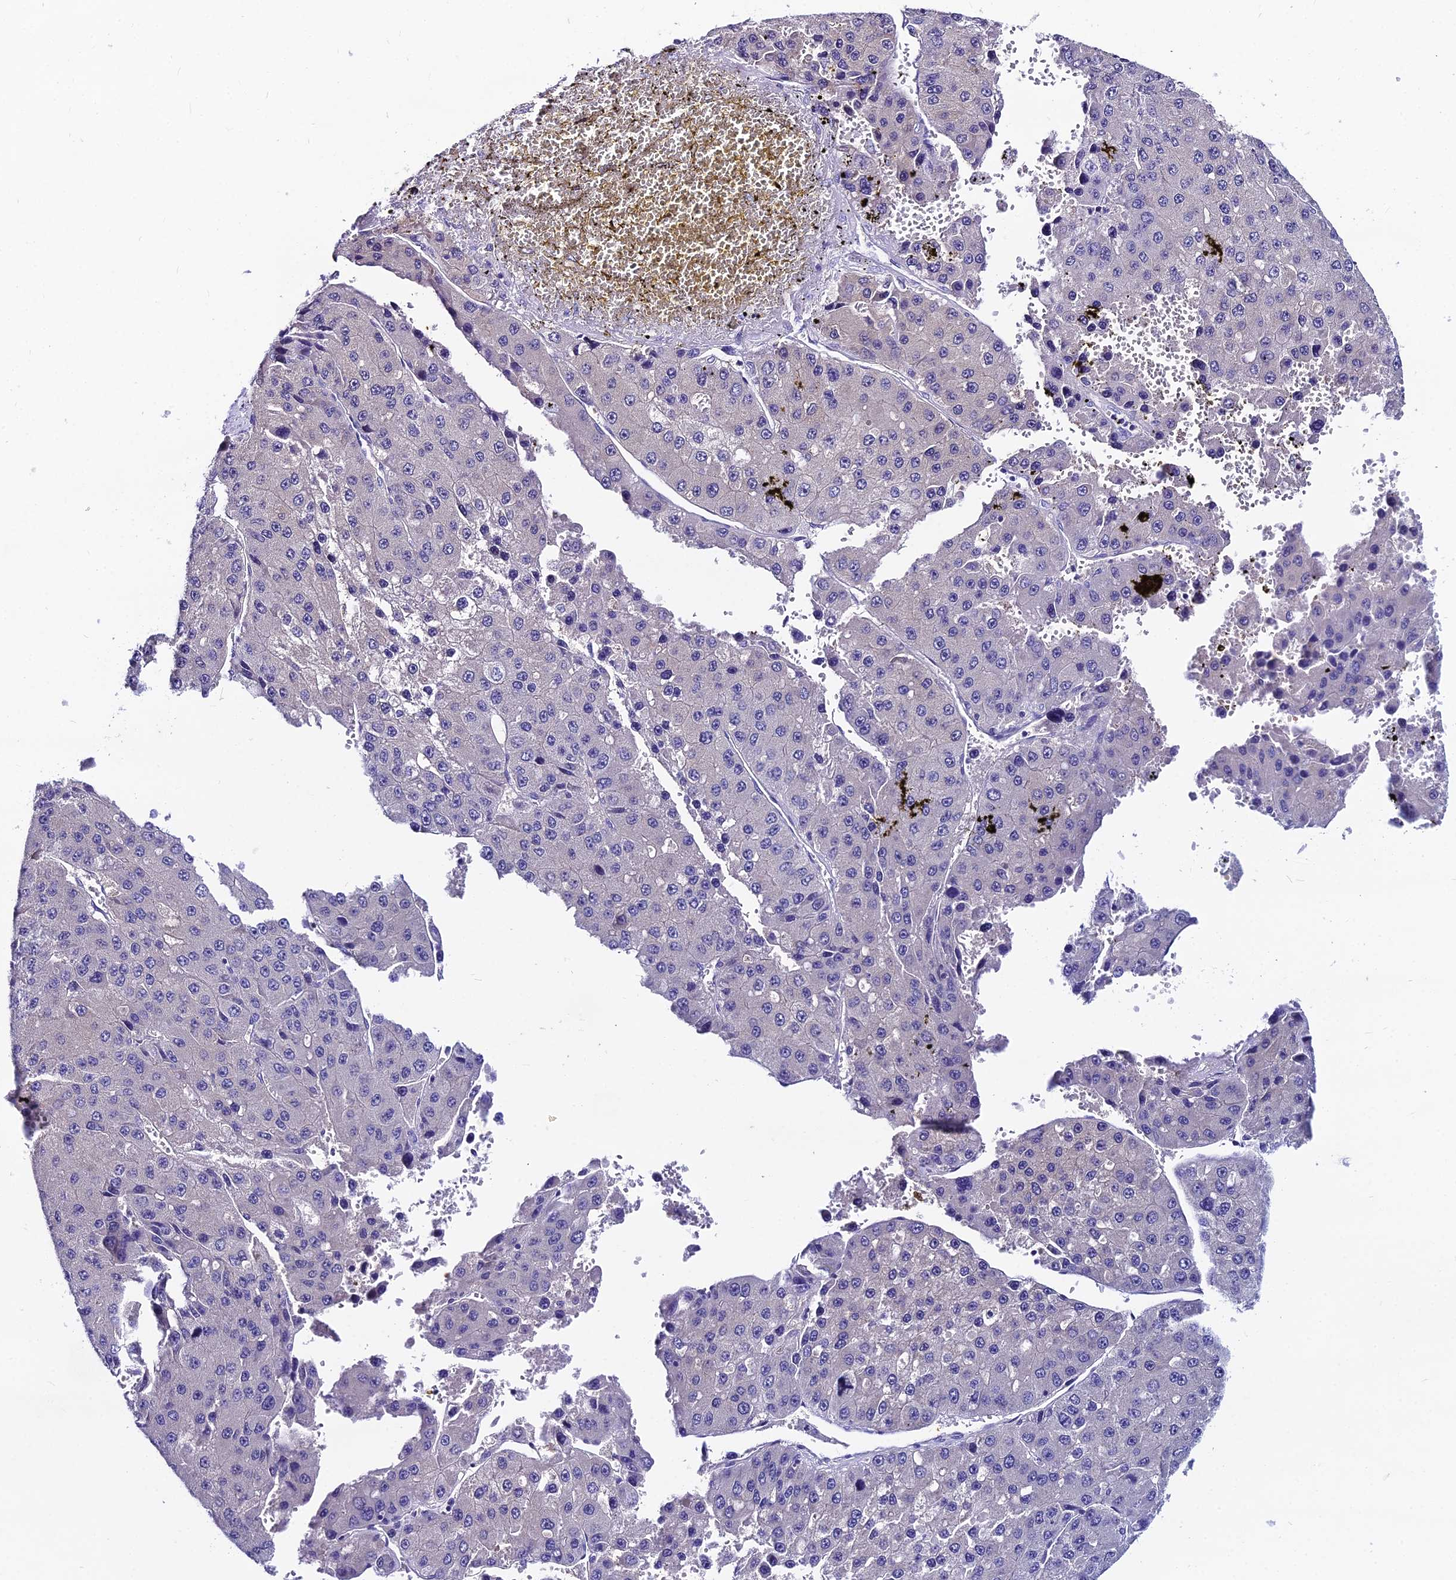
{"staining": {"intensity": "negative", "quantity": "none", "location": "none"}, "tissue": "liver cancer", "cell_type": "Tumor cells", "image_type": "cancer", "snomed": [{"axis": "morphology", "description": "Carcinoma, Hepatocellular, NOS"}, {"axis": "topography", "description": "Liver"}], "caption": "Tumor cells show no significant protein staining in hepatocellular carcinoma (liver). Nuclei are stained in blue.", "gene": "LGALS7", "patient": {"sex": "female", "age": 73}}